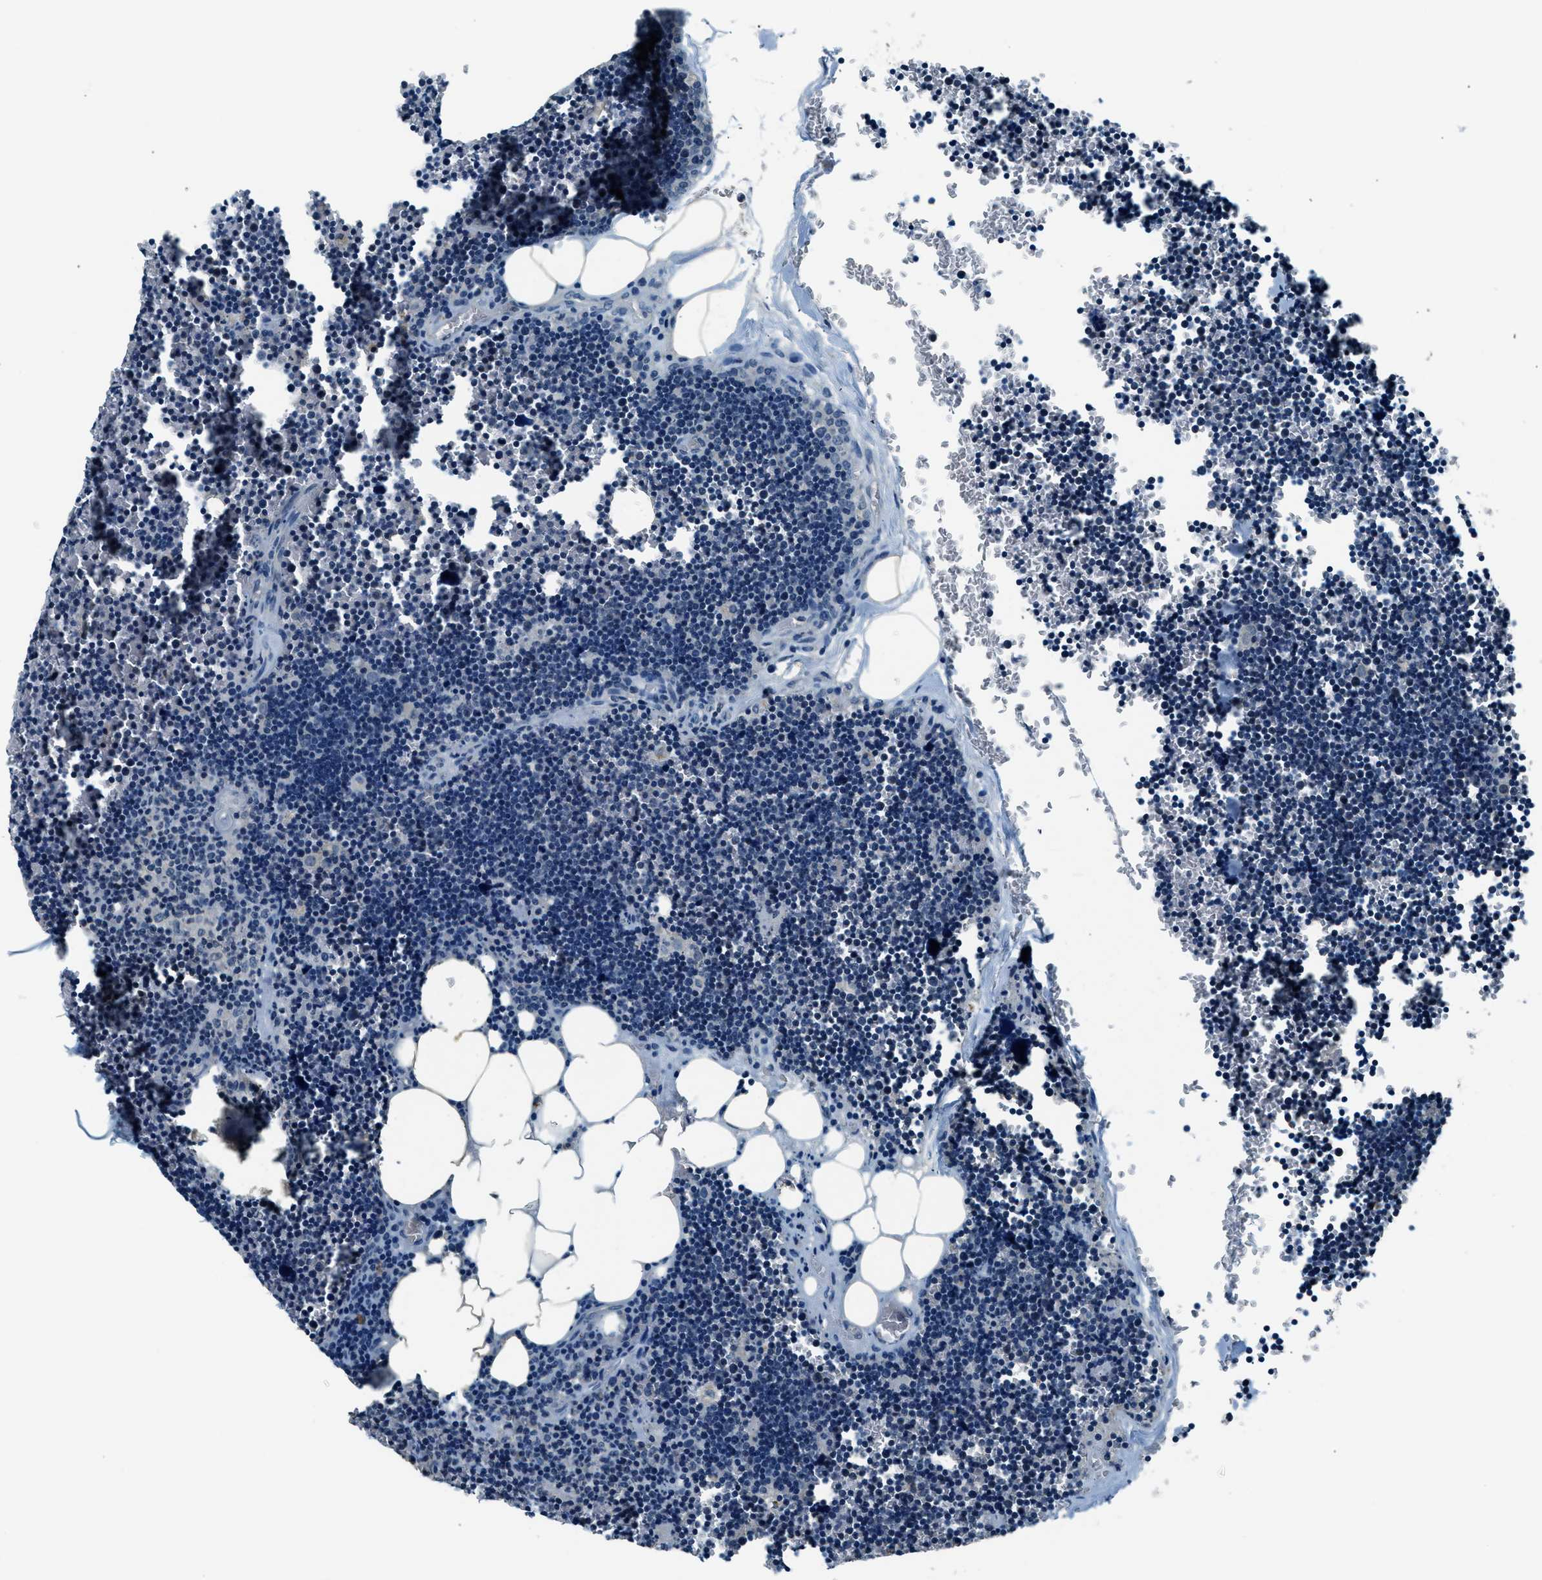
{"staining": {"intensity": "negative", "quantity": "none", "location": "none"}, "tissue": "lymph node", "cell_type": "Germinal center cells", "image_type": "normal", "snomed": [{"axis": "morphology", "description": "Normal tissue, NOS"}, {"axis": "topography", "description": "Lymph node"}], "caption": "The micrograph displays no significant expression in germinal center cells of lymph node.", "gene": "NME8", "patient": {"sex": "male", "age": 33}}